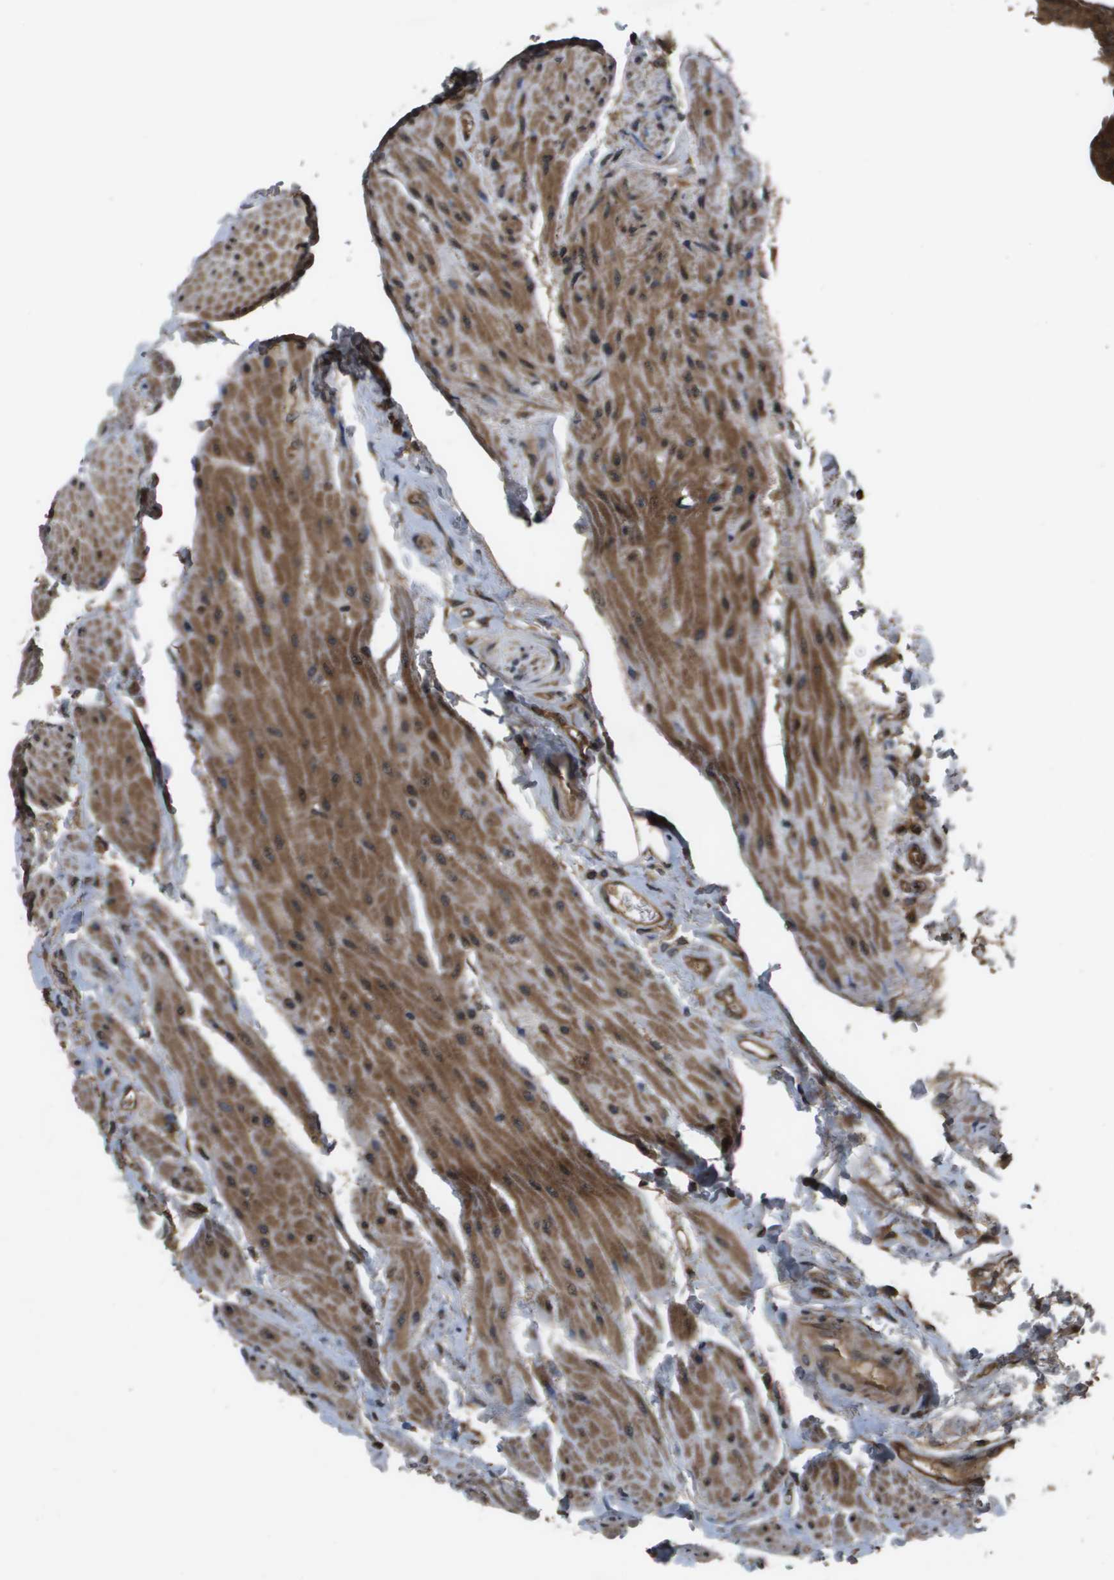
{"staining": {"intensity": "moderate", "quantity": ">75%", "location": "cytoplasmic/membranous"}, "tissue": "urinary bladder", "cell_type": "Urothelial cells", "image_type": "normal", "snomed": [{"axis": "morphology", "description": "Normal tissue, NOS"}, {"axis": "topography", "description": "Urinary bladder"}], "caption": "This histopathology image demonstrates normal urinary bladder stained with immunohistochemistry to label a protein in brown. The cytoplasmic/membranous of urothelial cells show moderate positivity for the protein. Nuclei are counter-stained blue.", "gene": "SPTLC1", "patient": {"sex": "female", "age": 79}}